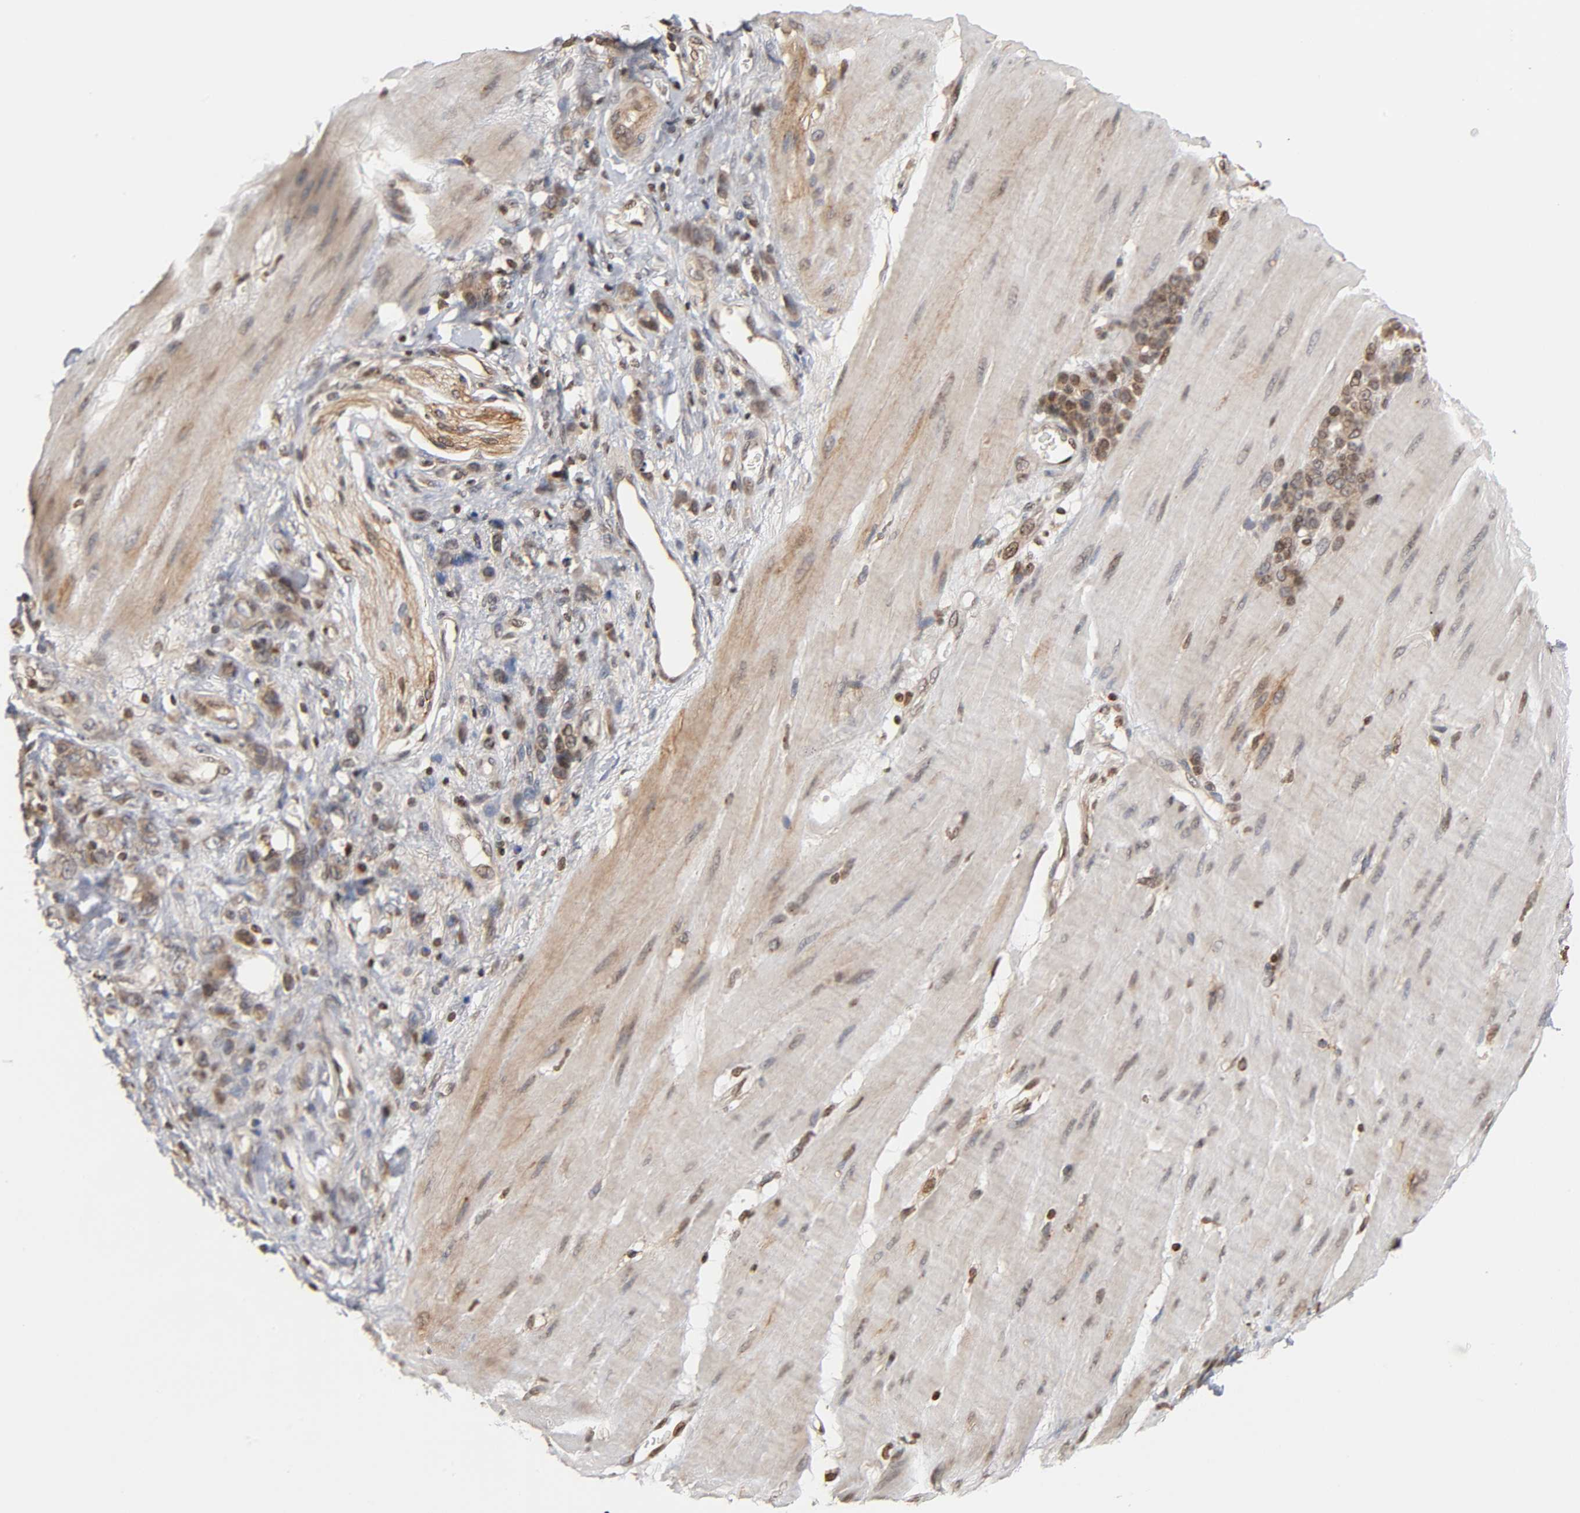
{"staining": {"intensity": "weak", "quantity": ">75%", "location": "cytoplasmic/membranous"}, "tissue": "stomach cancer", "cell_type": "Tumor cells", "image_type": "cancer", "snomed": [{"axis": "morphology", "description": "Adenocarcinoma, NOS"}, {"axis": "topography", "description": "Stomach"}], "caption": "Immunohistochemical staining of human stomach cancer demonstrates weak cytoplasmic/membranous protein expression in approximately >75% of tumor cells. Using DAB (brown) and hematoxylin (blue) stains, captured at high magnification using brightfield microscopy.", "gene": "ITGAV", "patient": {"sex": "male", "age": 82}}